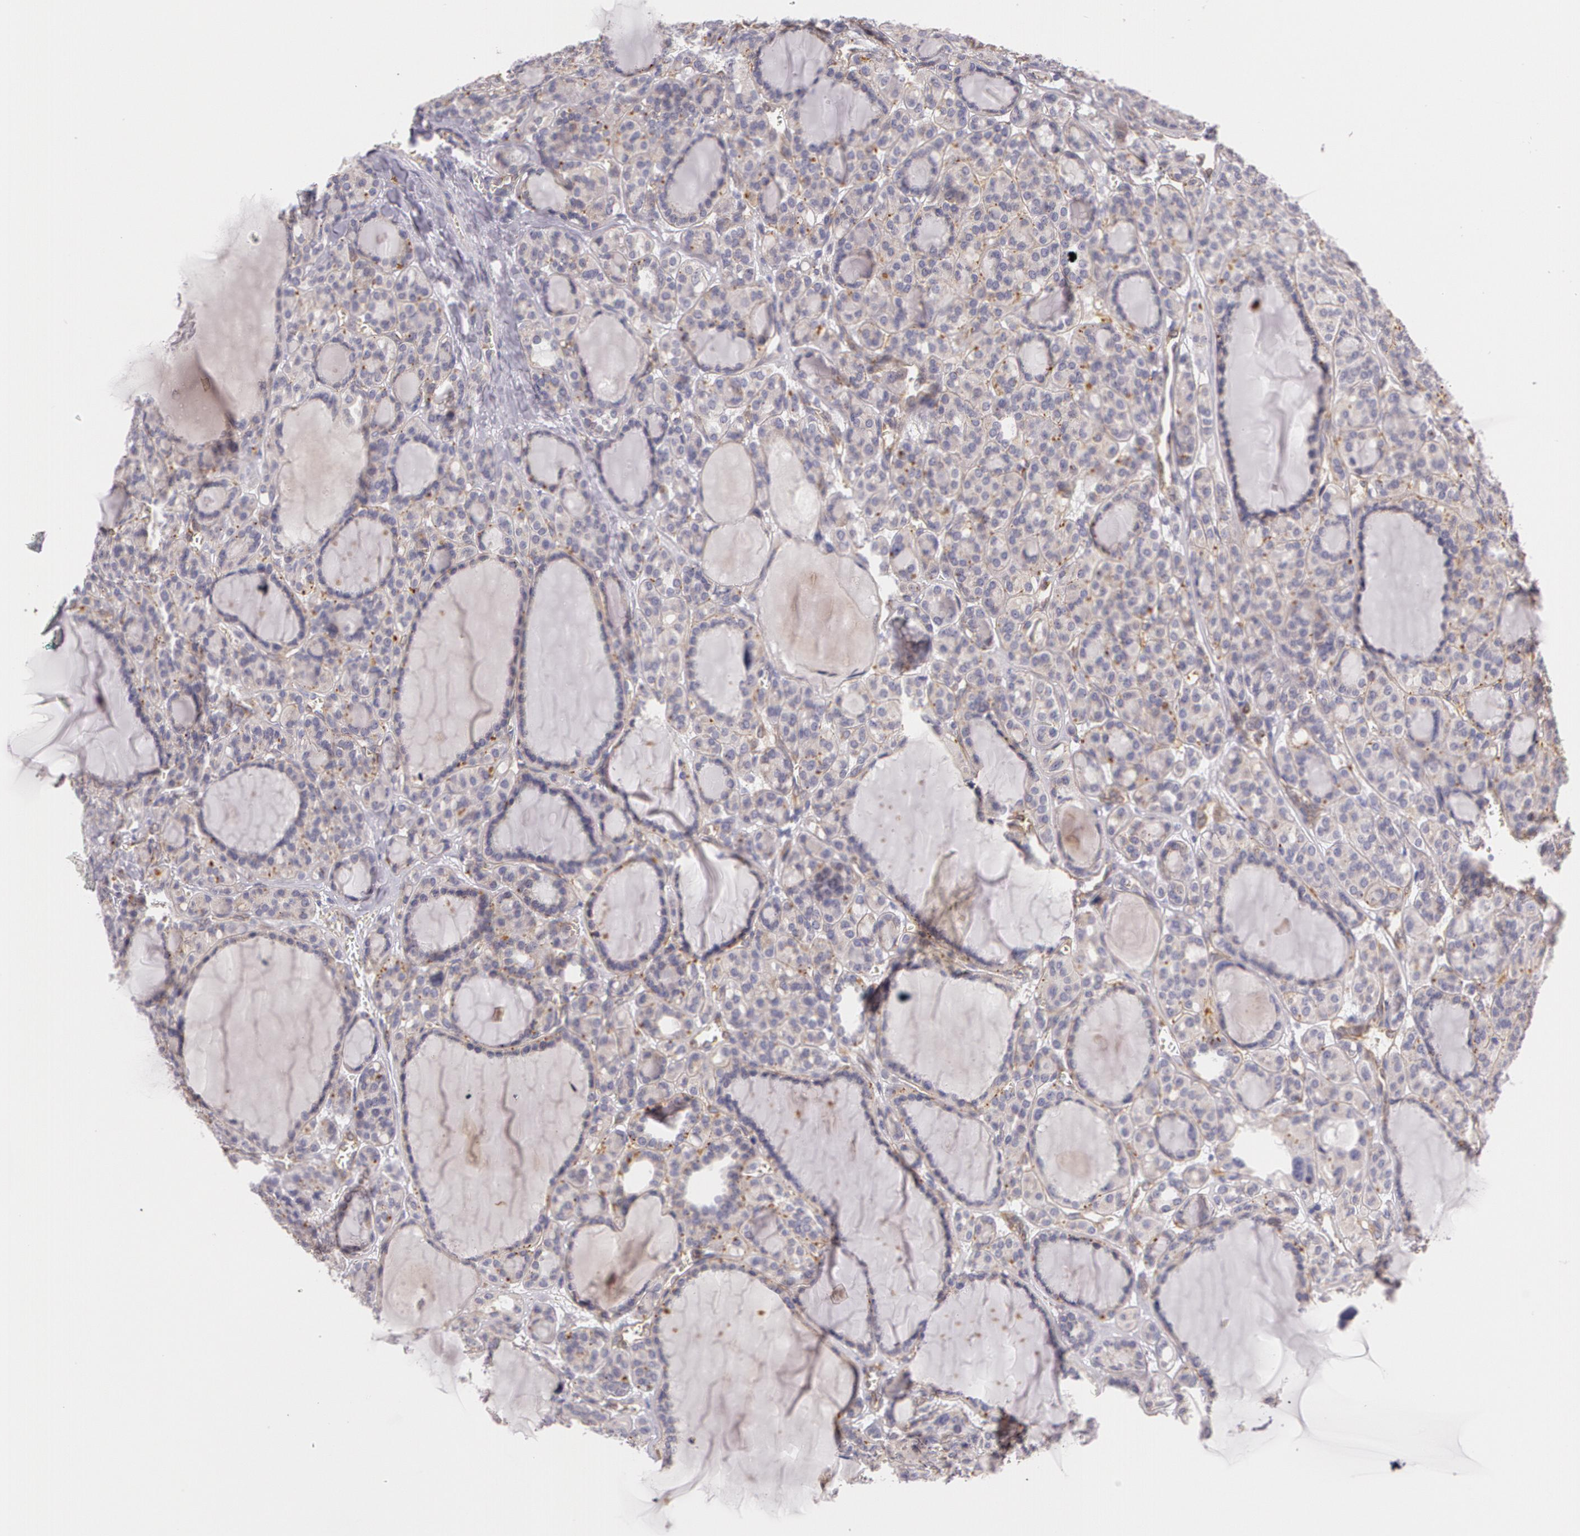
{"staining": {"intensity": "weak", "quantity": "25%-75%", "location": "cytoplasmic/membranous"}, "tissue": "thyroid cancer", "cell_type": "Tumor cells", "image_type": "cancer", "snomed": [{"axis": "morphology", "description": "Follicular adenoma carcinoma, NOS"}, {"axis": "topography", "description": "Thyroid gland"}], "caption": "Protein staining of thyroid cancer tissue displays weak cytoplasmic/membranous positivity in approximately 25%-75% of tumor cells.", "gene": "APP", "patient": {"sex": "female", "age": 71}}